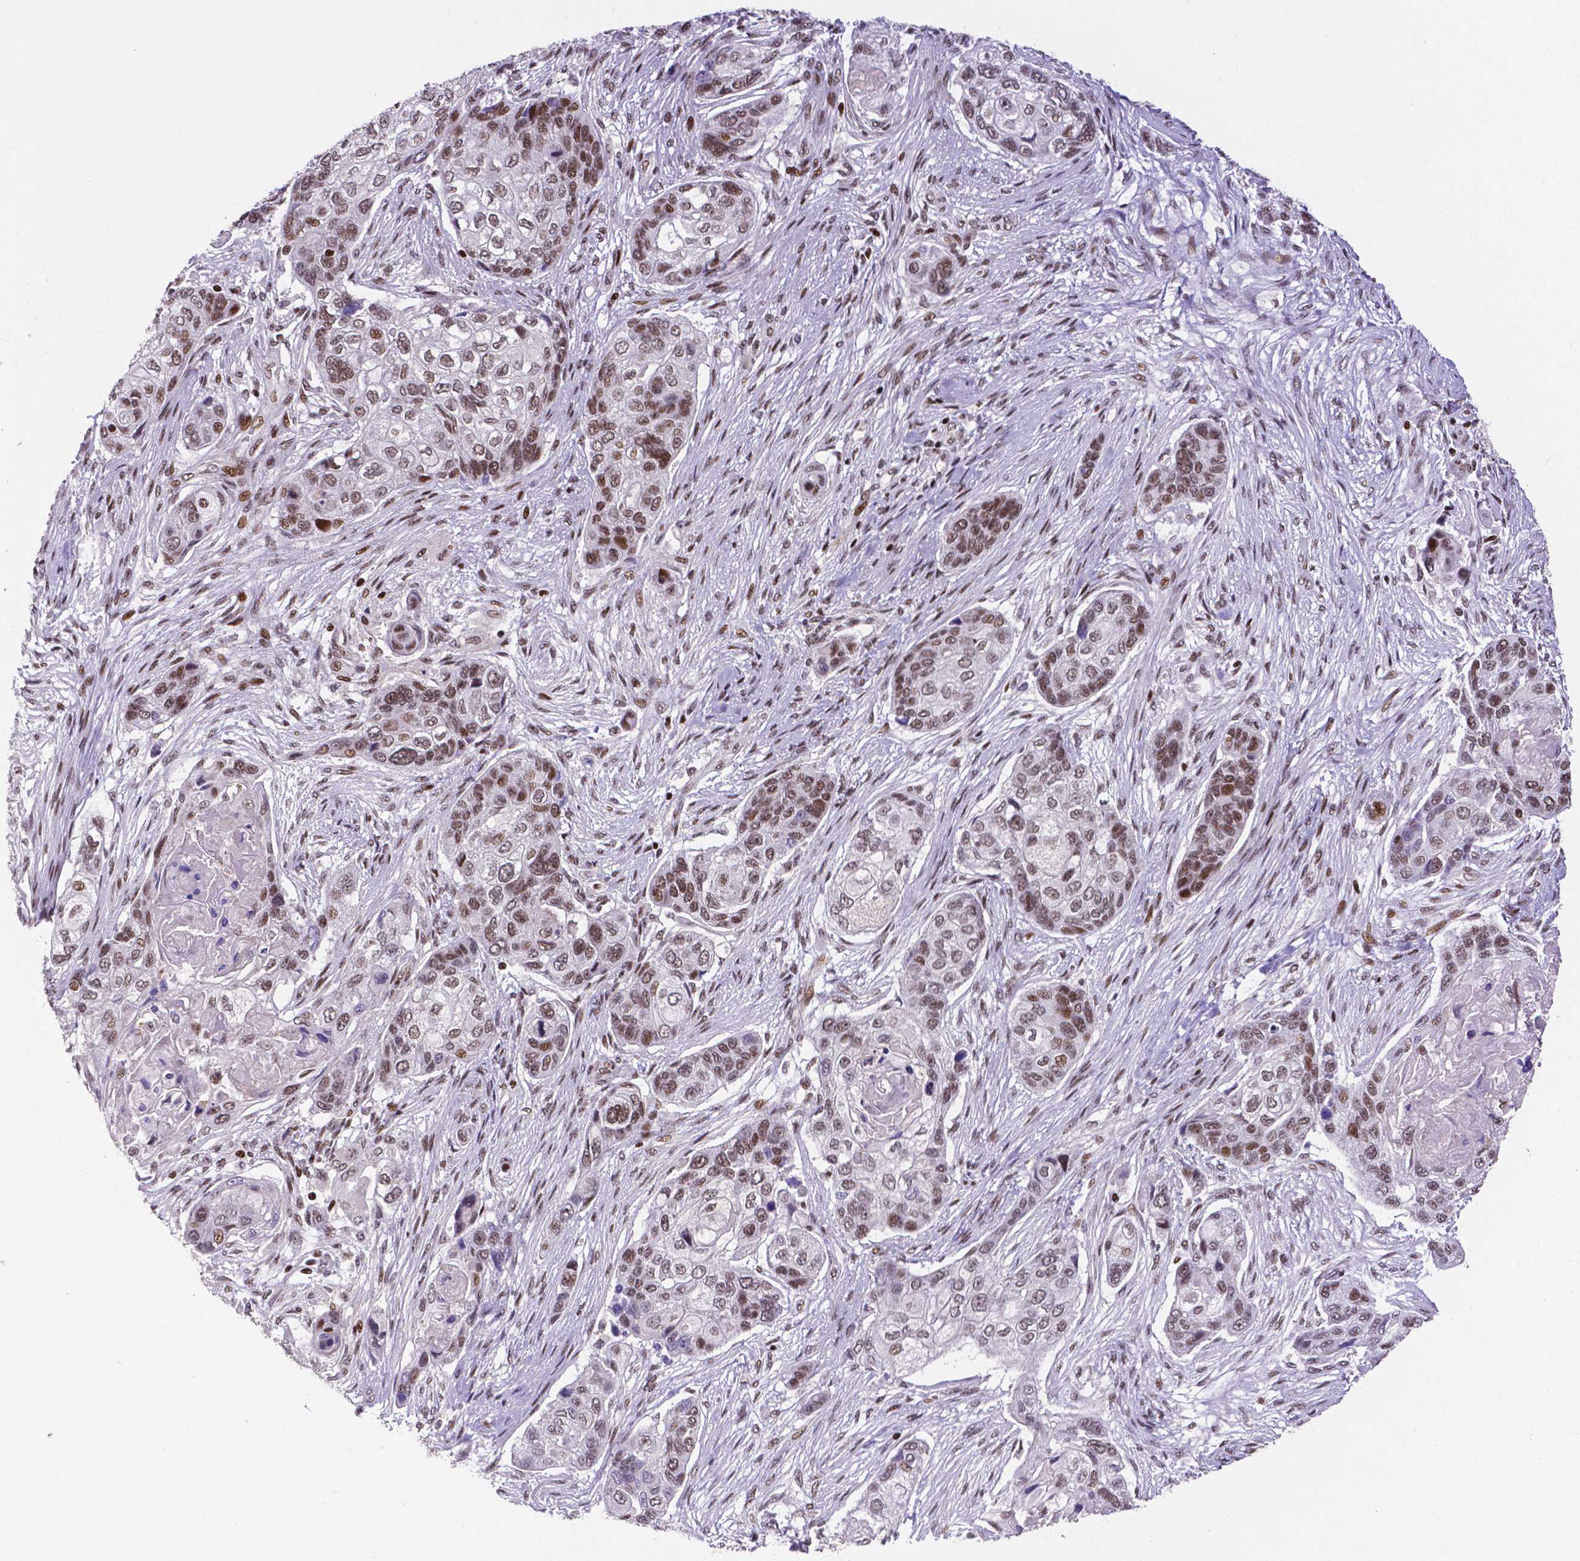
{"staining": {"intensity": "moderate", "quantity": ">75%", "location": "nuclear"}, "tissue": "lung cancer", "cell_type": "Tumor cells", "image_type": "cancer", "snomed": [{"axis": "morphology", "description": "Squamous cell carcinoma, NOS"}, {"axis": "topography", "description": "Lung"}], "caption": "Protein staining of lung squamous cell carcinoma tissue exhibits moderate nuclear expression in about >75% of tumor cells.", "gene": "CTCF", "patient": {"sex": "male", "age": 69}}